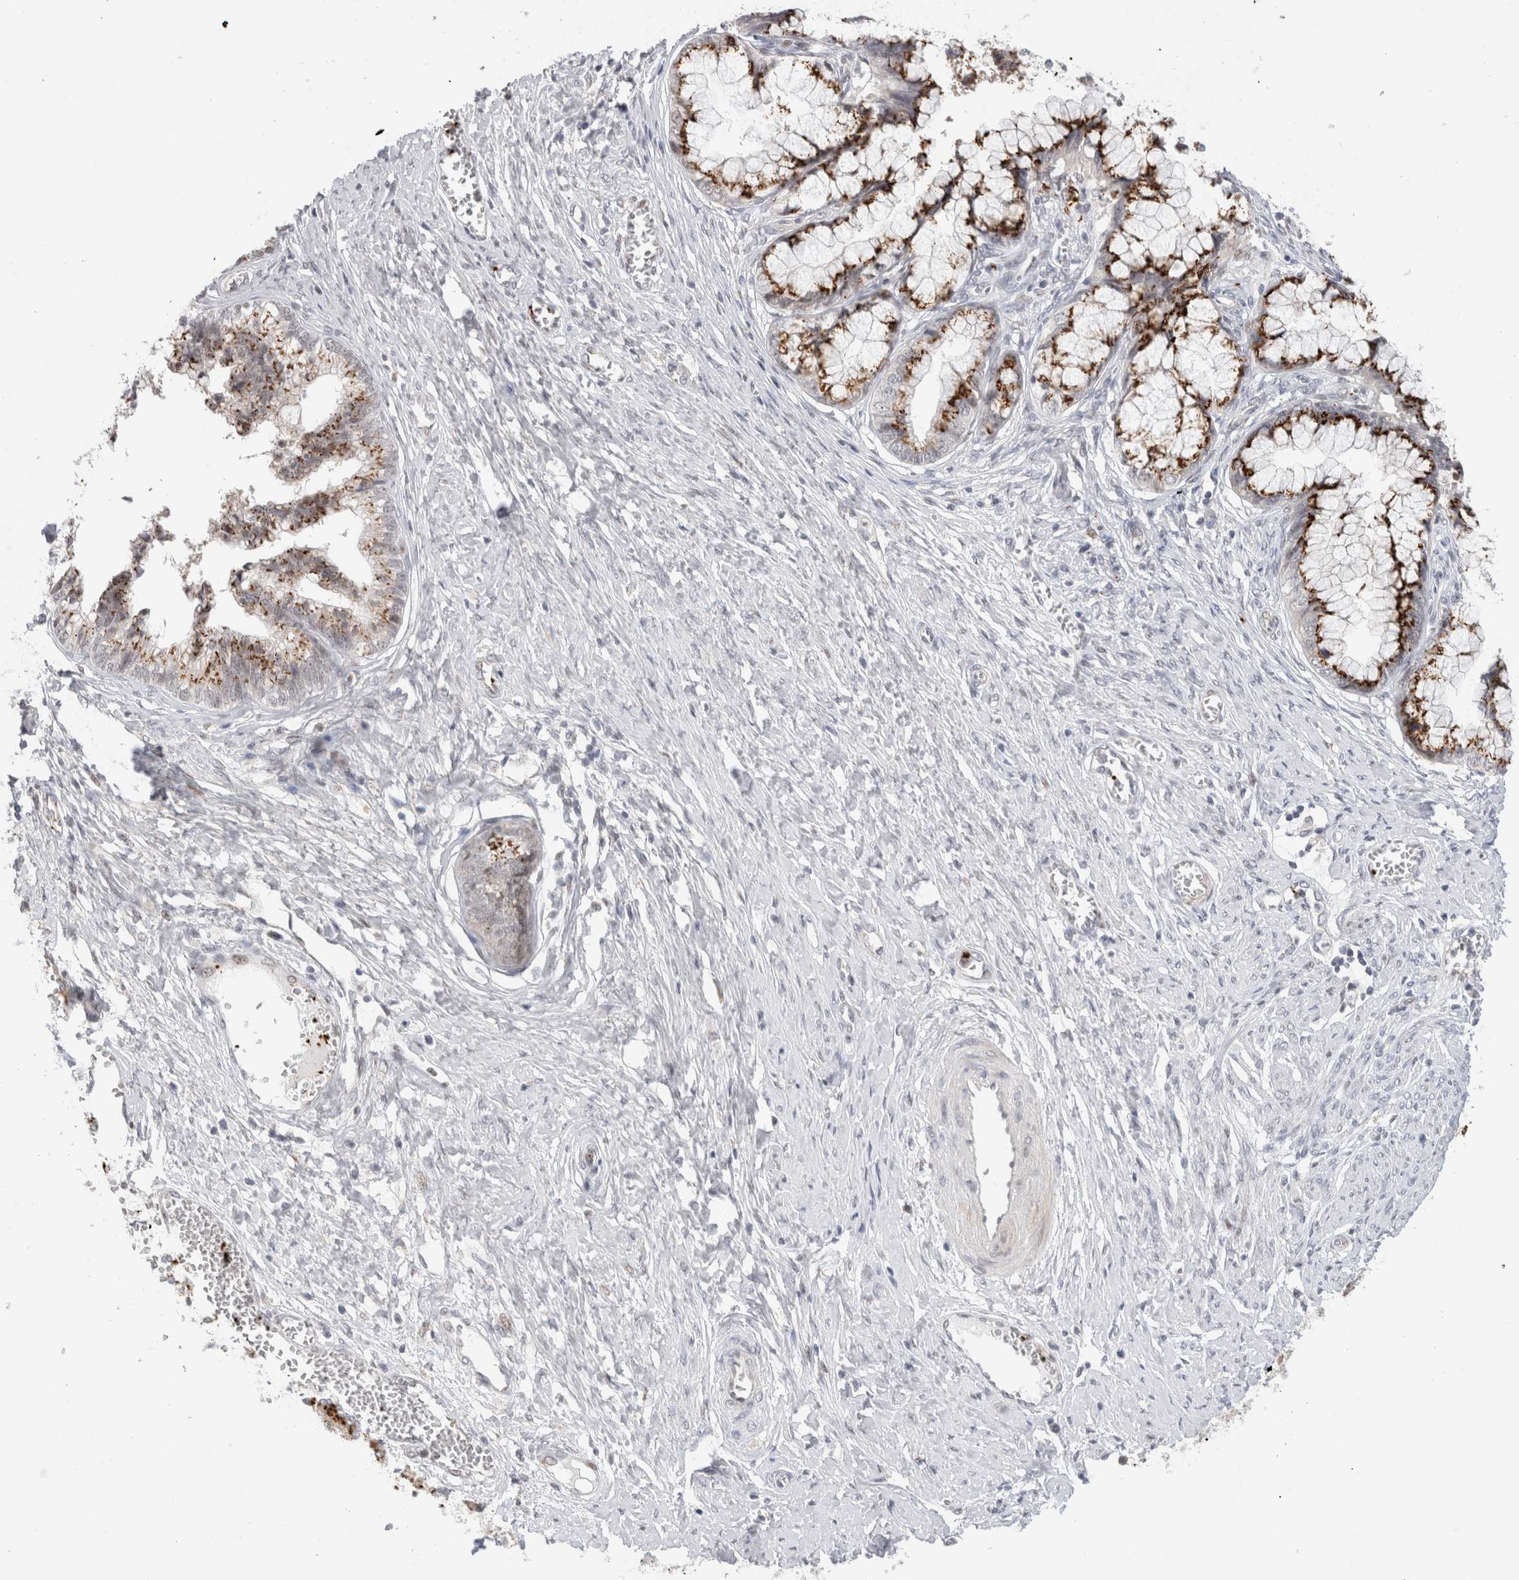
{"staining": {"intensity": "strong", "quantity": ">75%", "location": "cytoplasmic/membranous"}, "tissue": "cervical cancer", "cell_type": "Tumor cells", "image_type": "cancer", "snomed": [{"axis": "morphology", "description": "Adenocarcinoma, NOS"}, {"axis": "topography", "description": "Cervix"}], "caption": "Strong cytoplasmic/membranous staining for a protein is appreciated in about >75% of tumor cells of cervical cancer (adenocarcinoma) using immunohistochemistry.", "gene": "VPS28", "patient": {"sex": "female", "age": 44}}